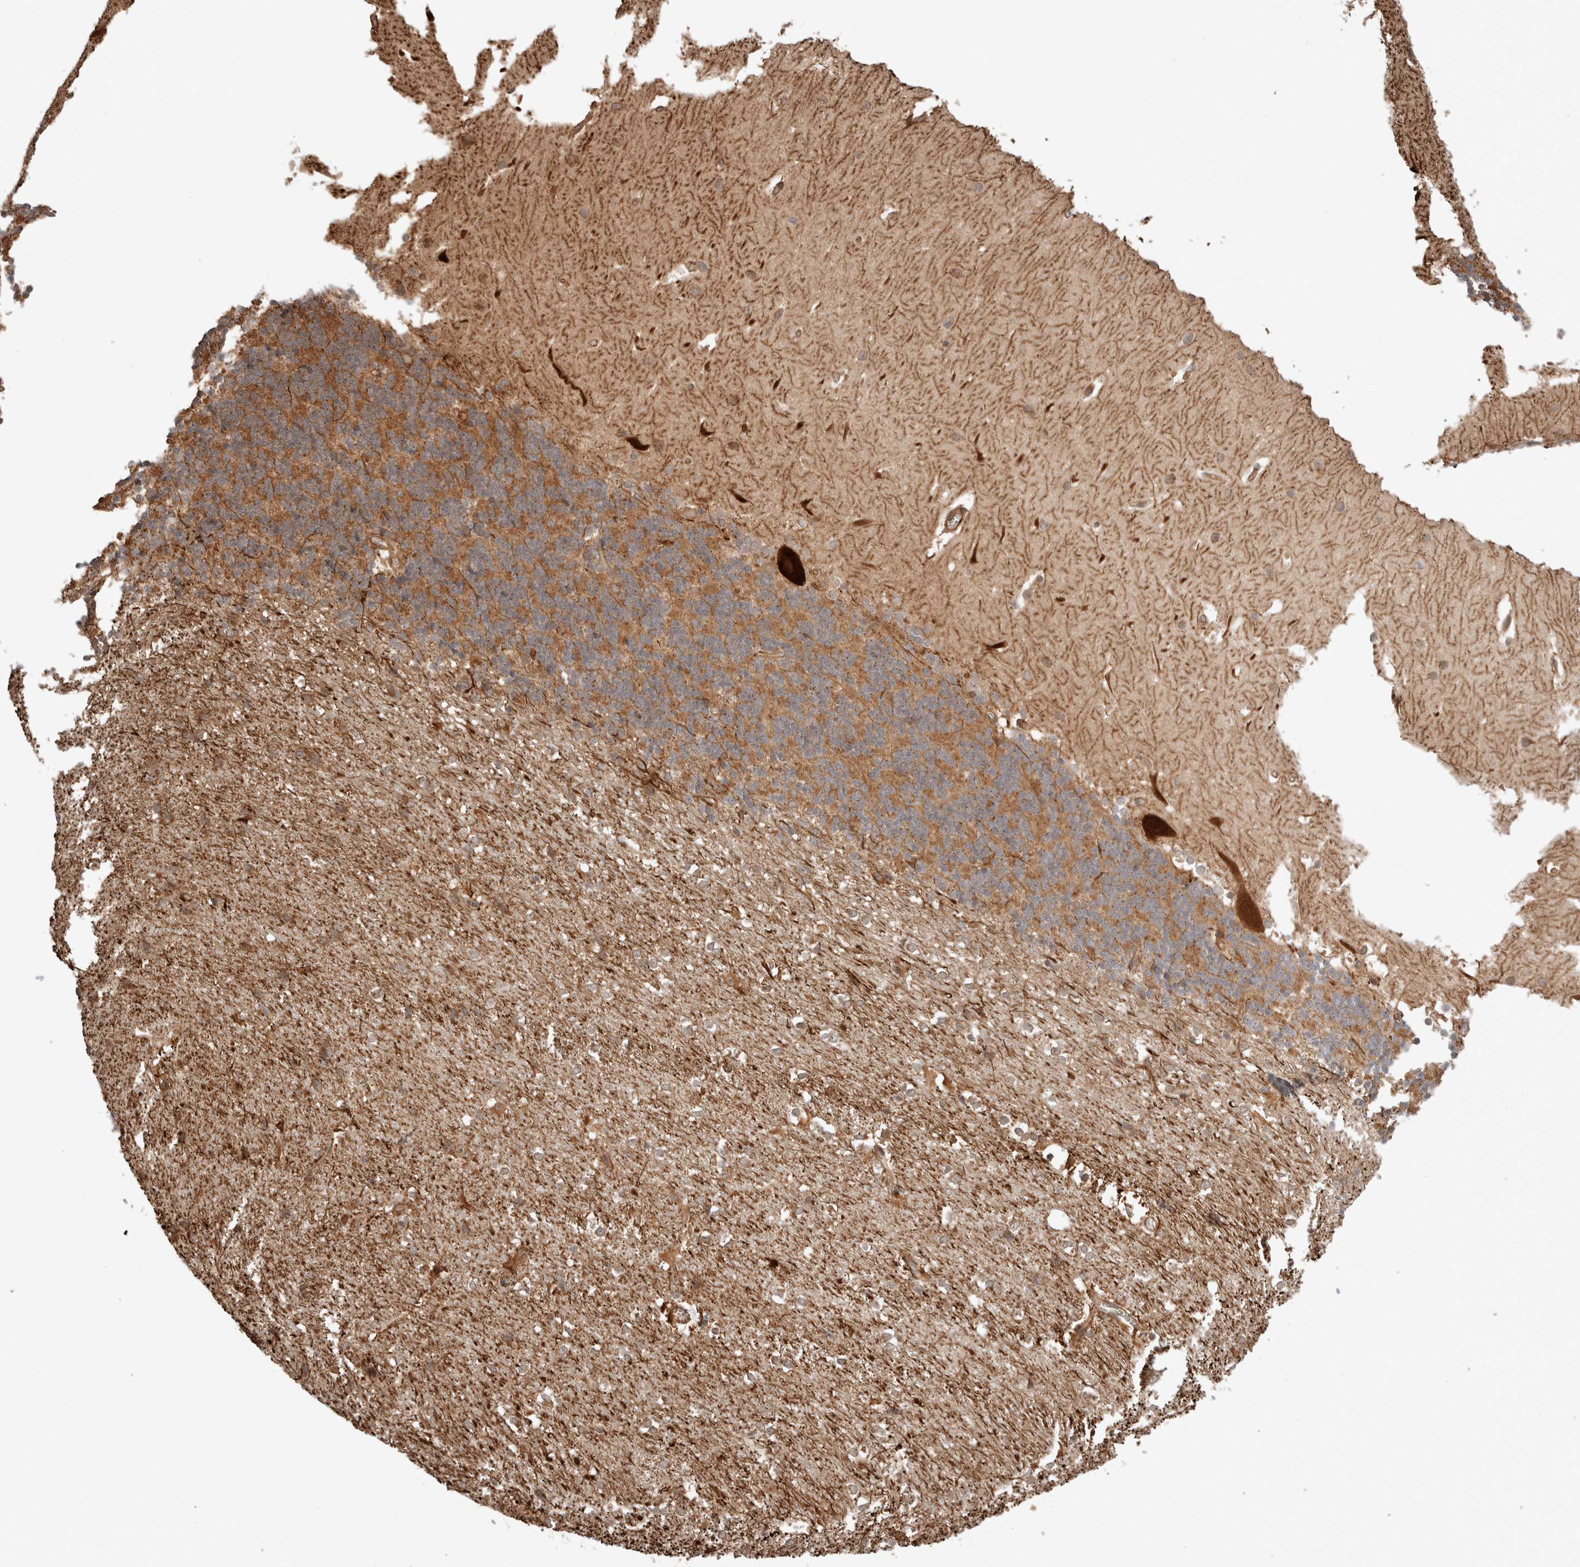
{"staining": {"intensity": "moderate", "quantity": ">75%", "location": "cytoplasmic/membranous"}, "tissue": "cerebellum", "cell_type": "Cells in granular layer", "image_type": "normal", "snomed": [{"axis": "morphology", "description": "Normal tissue, NOS"}, {"axis": "topography", "description": "Cerebellum"}], "caption": "Immunohistochemistry (IHC) micrograph of unremarkable cerebellum: cerebellum stained using immunohistochemistry demonstrates medium levels of moderate protein expression localized specifically in the cytoplasmic/membranous of cells in granular layer, appearing as a cytoplasmic/membranous brown color.", "gene": "ZNF649", "patient": {"sex": "female", "age": 19}}